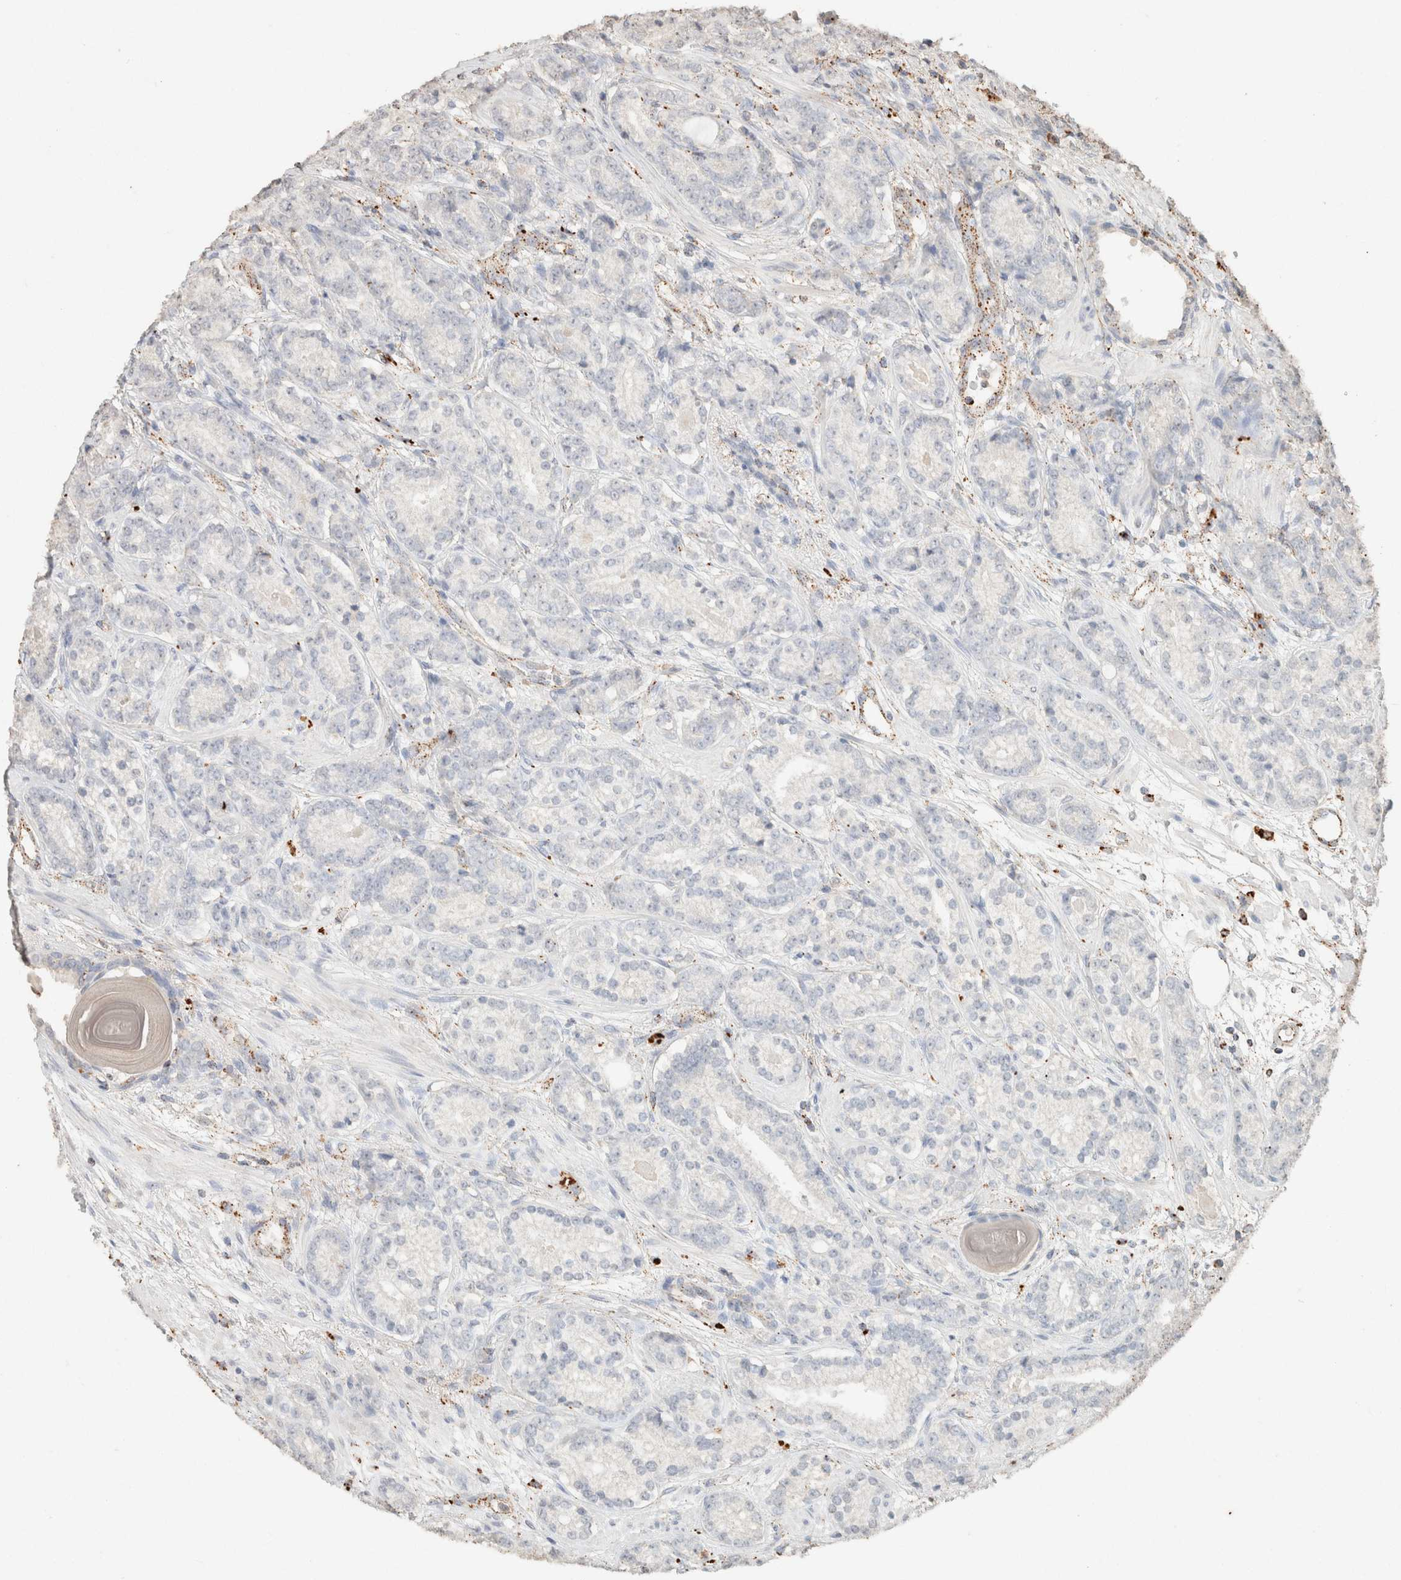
{"staining": {"intensity": "negative", "quantity": "none", "location": "none"}, "tissue": "prostate cancer", "cell_type": "Tumor cells", "image_type": "cancer", "snomed": [{"axis": "morphology", "description": "Adenocarcinoma, High grade"}, {"axis": "topography", "description": "Prostate"}], "caption": "There is no significant positivity in tumor cells of prostate adenocarcinoma (high-grade).", "gene": "CTSC", "patient": {"sex": "male", "age": 61}}